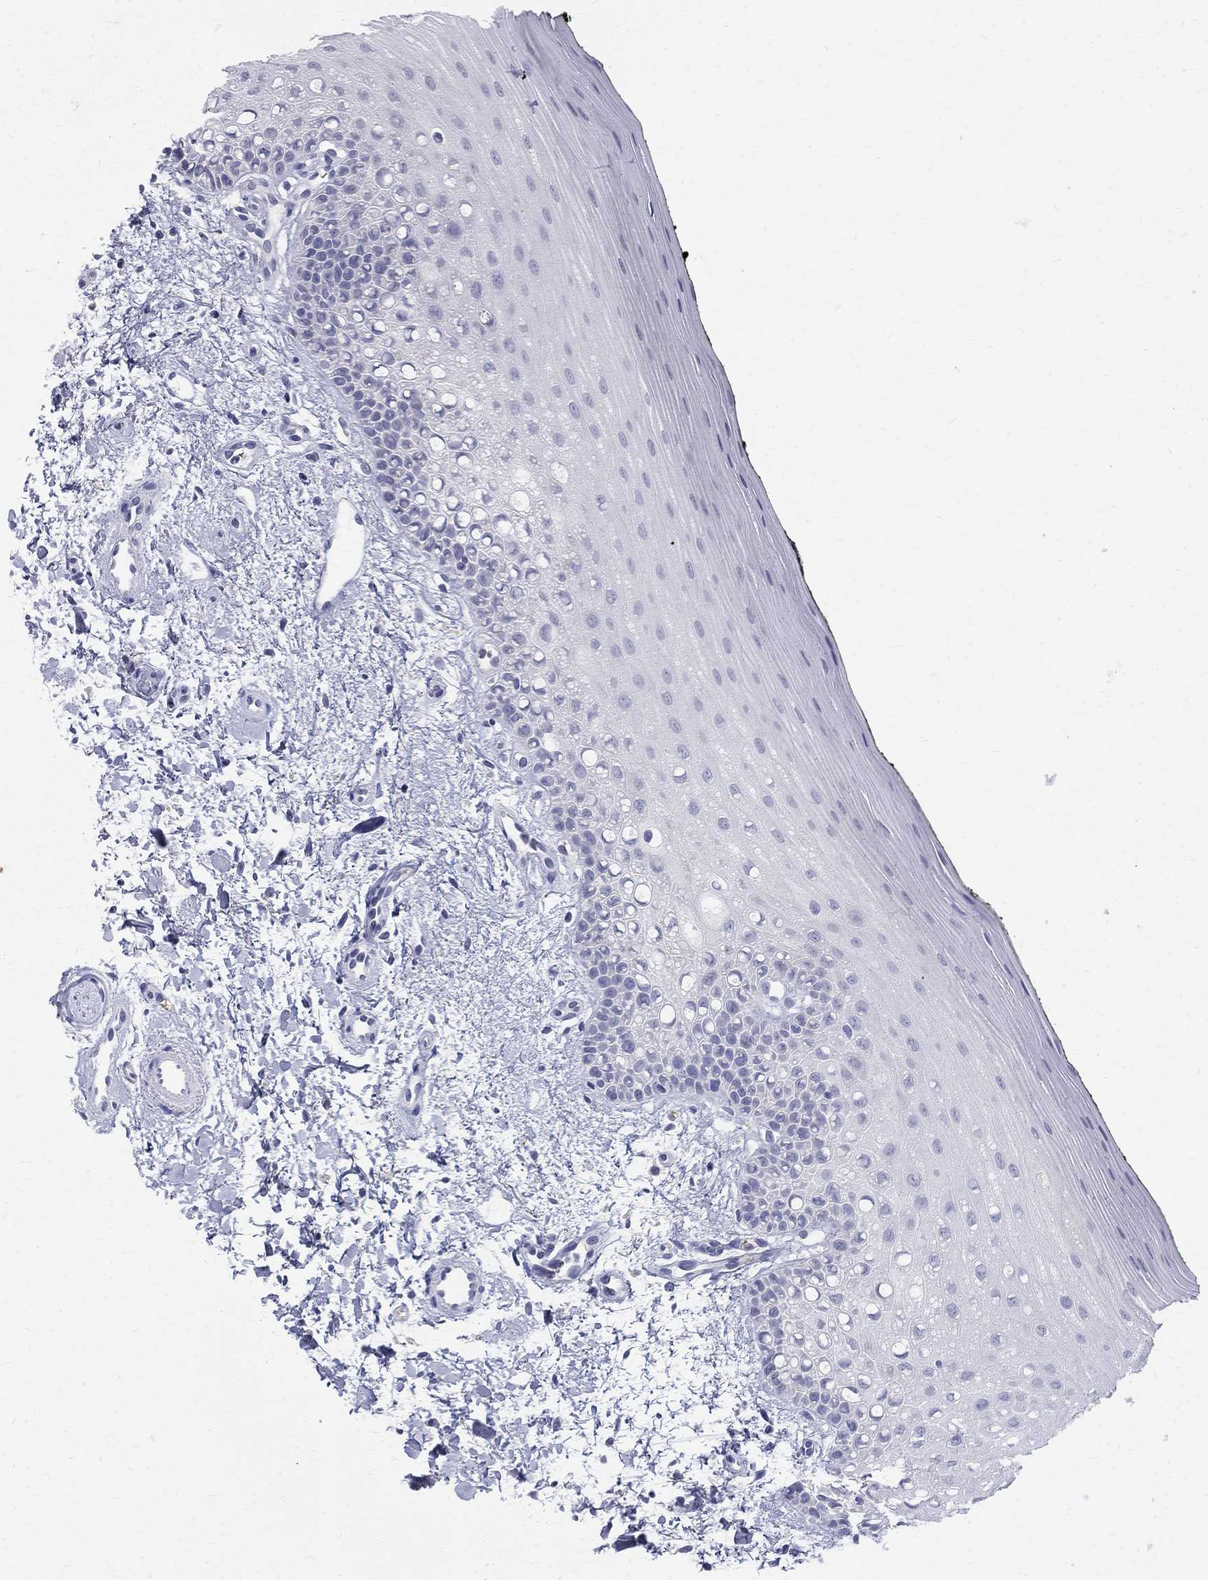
{"staining": {"intensity": "negative", "quantity": "none", "location": "none"}, "tissue": "oral mucosa", "cell_type": "Squamous epithelial cells", "image_type": "normal", "snomed": [{"axis": "morphology", "description": "Normal tissue, NOS"}, {"axis": "topography", "description": "Oral tissue"}], "caption": "This is a photomicrograph of immunohistochemistry (IHC) staining of unremarkable oral mucosa, which shows no positivity in squamous epithelial cells. (Stains: DAB (3,3'-diaminobenzidine) IHC with hematoxylin counter stain, Microscopy: brightfield microscopy at high magnification).", "gene": "AGER", "patient": {"sex": "female", "age": 78}}